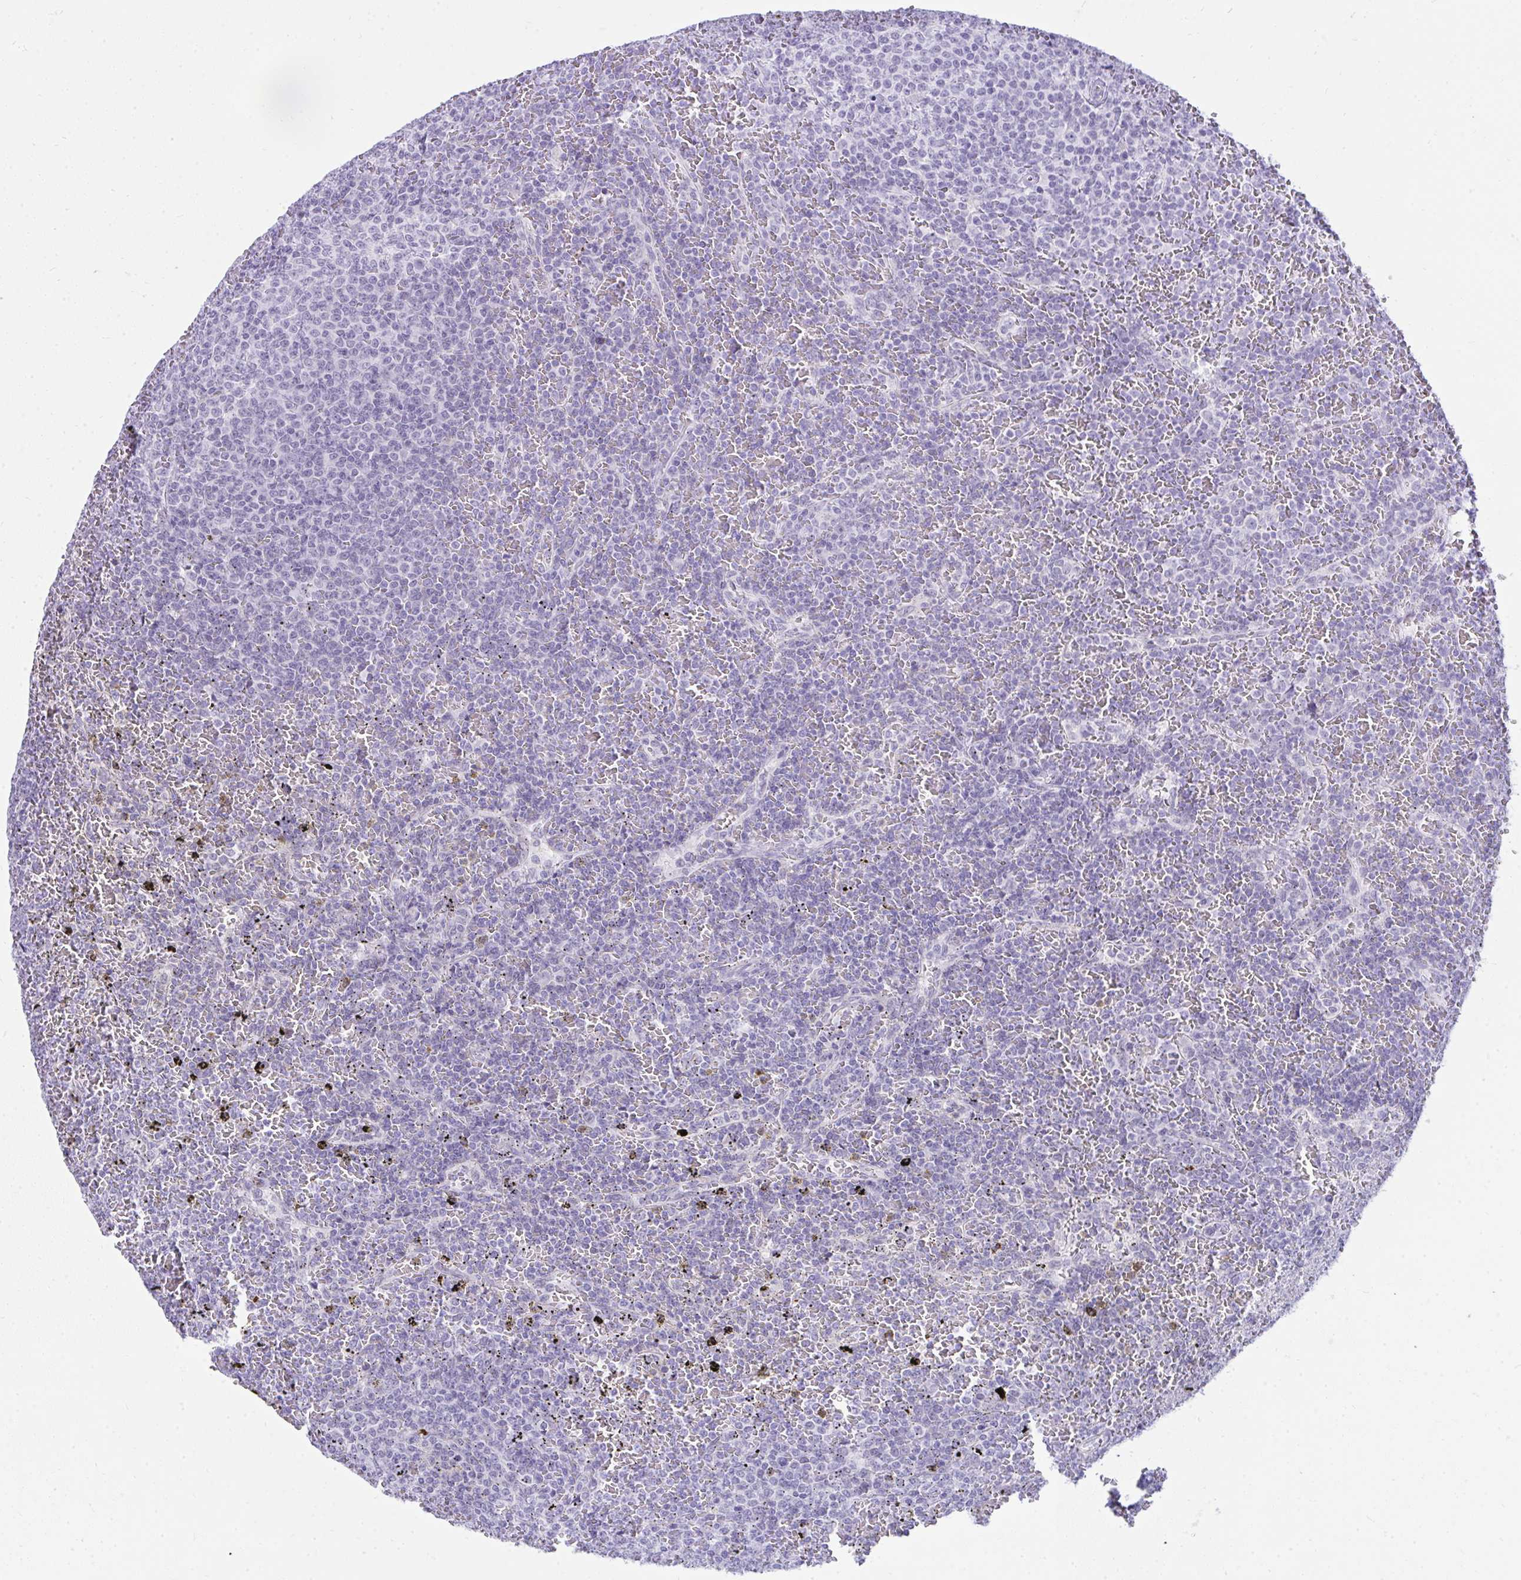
{"staining": {"intensity": "negative", "quantity": "none", "location": "none"}, "tissue": "lymphoma", "cell_type": "Tumor cells", "image_type": "cancer", "snomed": [{"axis": "morphology", "description": "Malignant lymphoma, non-Hodgkin's type, Low grade"}, {"axis": "topography", "description": "Spleen"}], "caption": "Tumor cells show no significant expression in lymphoma.", "gene": "OR5F1", "patient": {"sex": "female", "age": 77}}